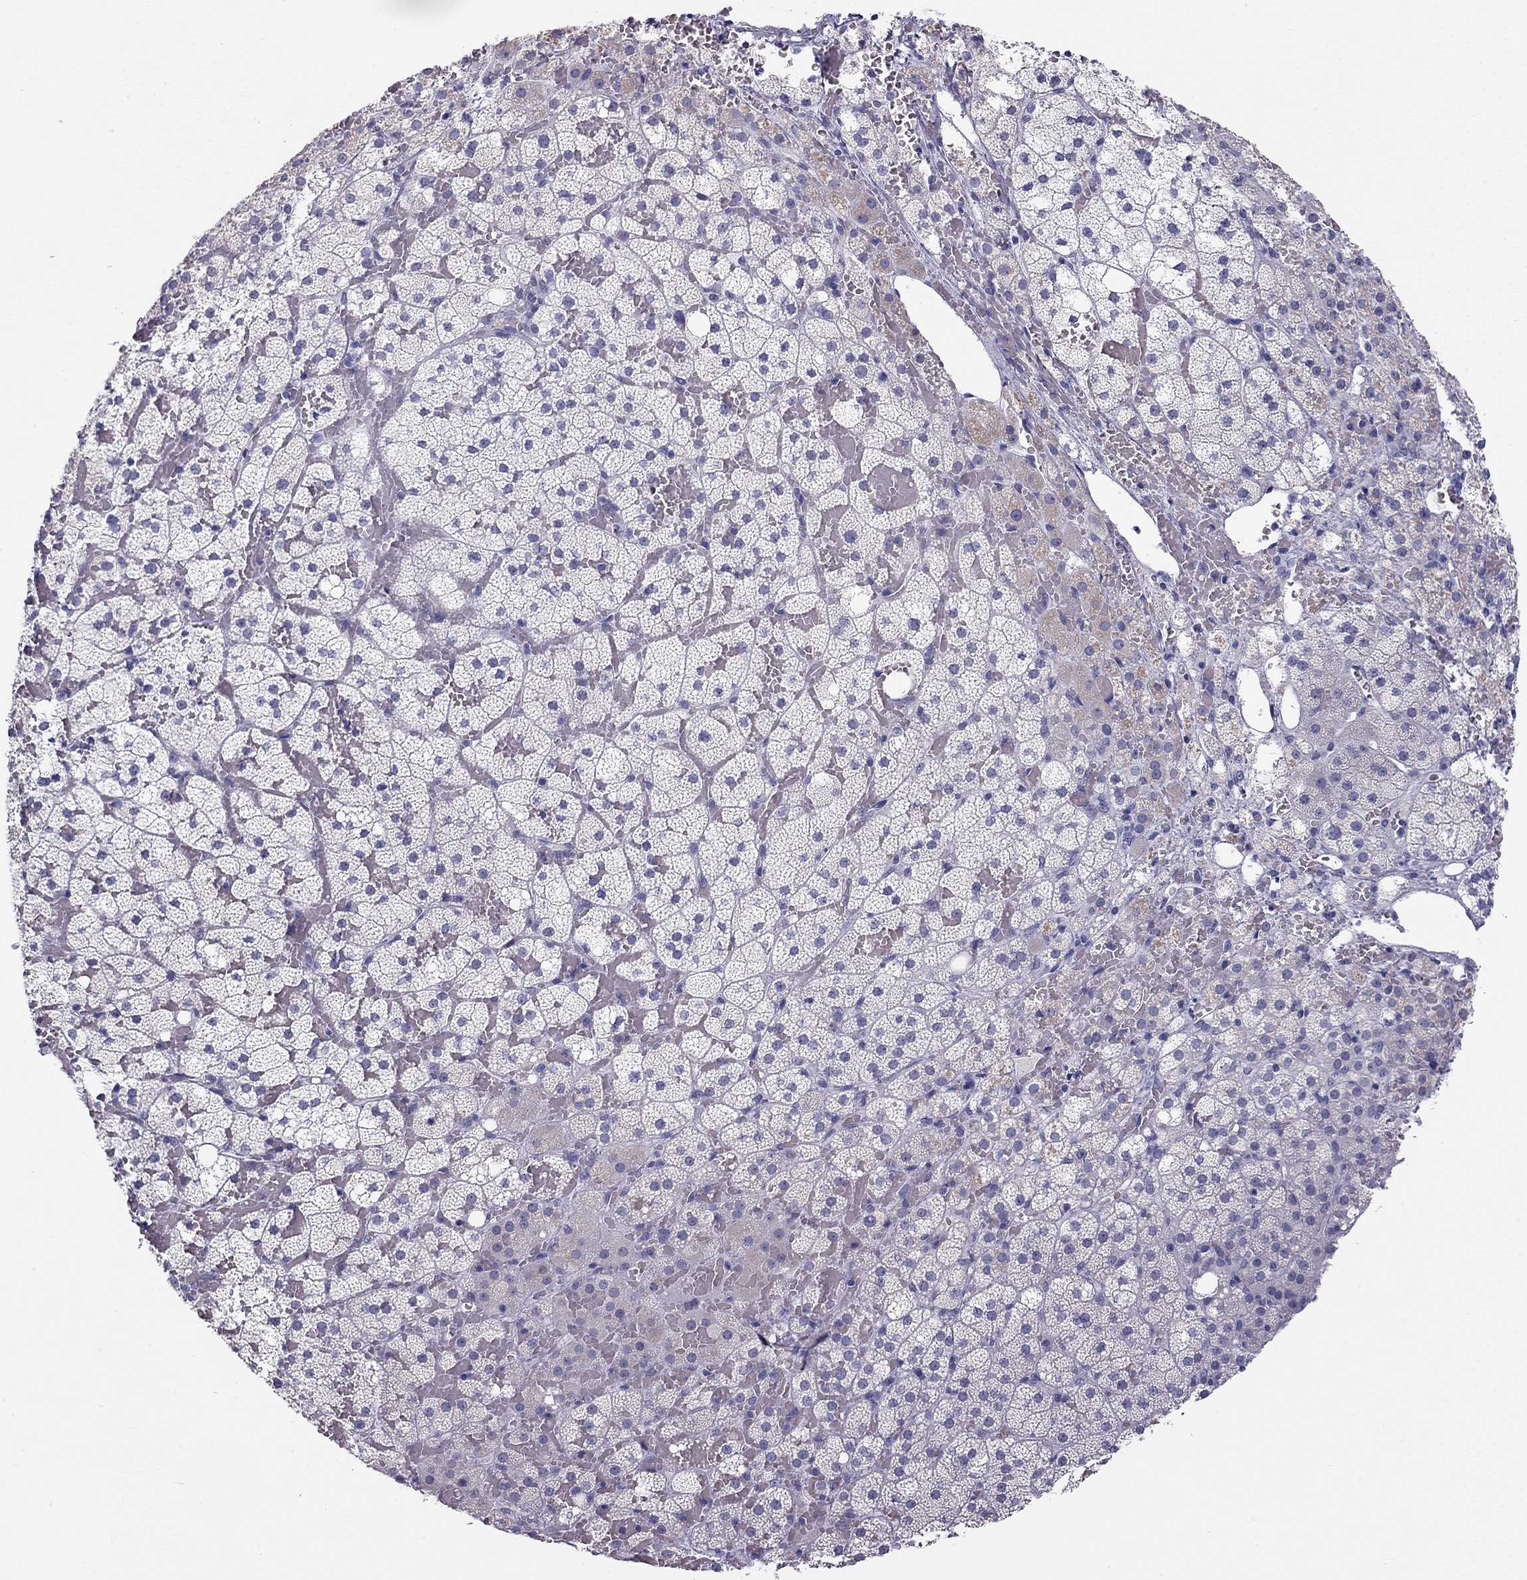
{"staining": {"intensity": "negative", "quantity": "none", "location": "none"}, "tissue": "adrenal gland", "cell_type": "Glandular cells", "image_type": "normal", "snomed": [{"axis": "morphology", "description": "Normal tissue, NOS"}, {"axis": "topography", "description": "Adrenal gland"}], "caption": "The immunohistochemistry (IHC) histopathology image has no significant staining in glandular cells of adrenal gland.", "gene": "KCNV2", "patient": {"sex": "male", "age": 53}}